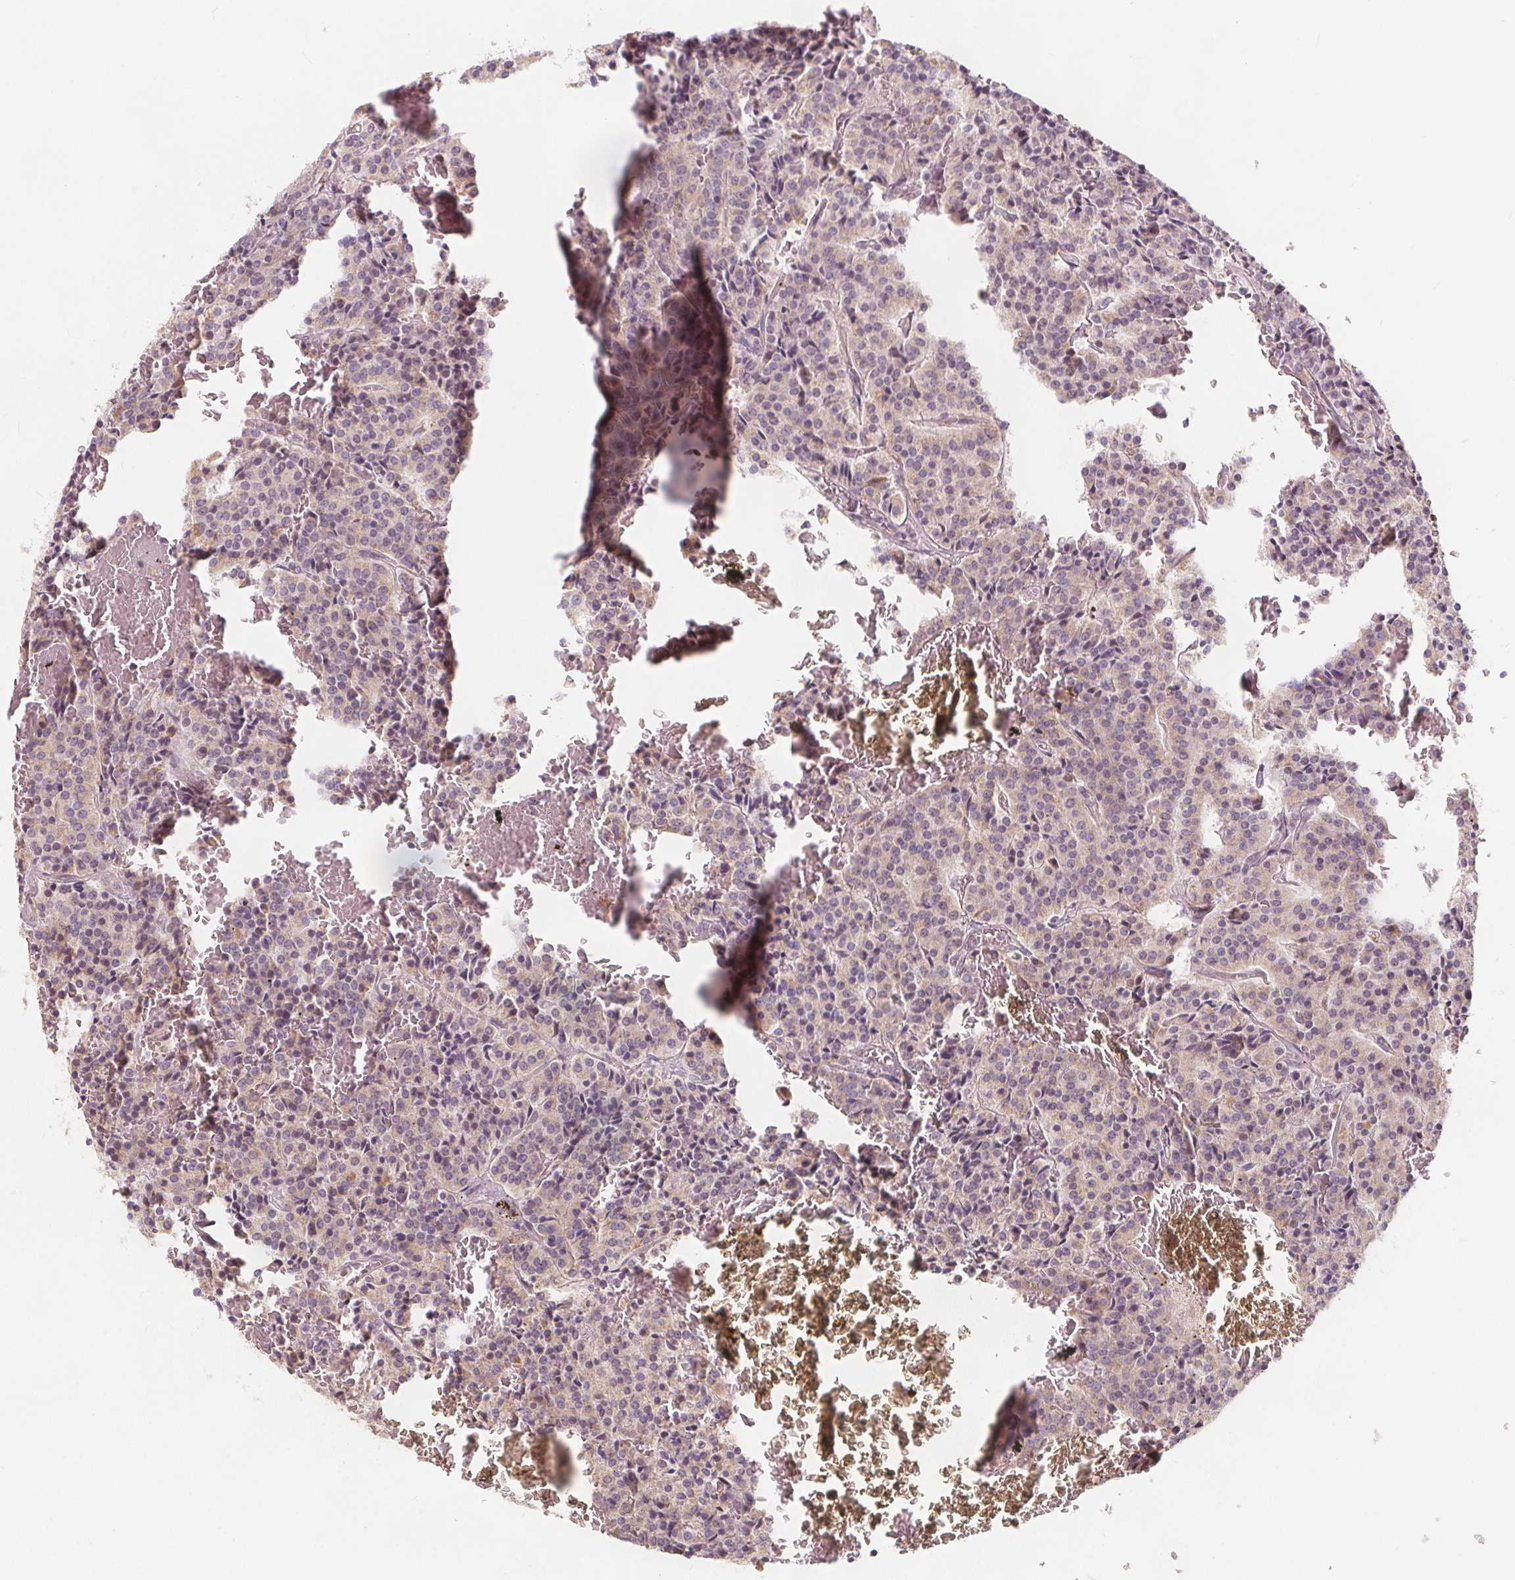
{"staining": {"intensity": "negative", "quantity": "none", "location": "none"}, "tissue": "carcinoid", "cell_type": "Tumor cells", "image_type": "cancer", "snomed": [{"axis": "morphology", "description": "Carcinoid, malignant, NOS"}, {"axis": "topography", "description": "Lung"}], "caption": "High magnification brightfield microscopy of carcinoid (malignant) stained with DAB (3,3'-diaminobenzidine) (brown) and counterstained with hematoxylin (blue): tumor cells show no significant staining.", "gene": "DRC3", "patient": {"sex": "male", "age": 70}}